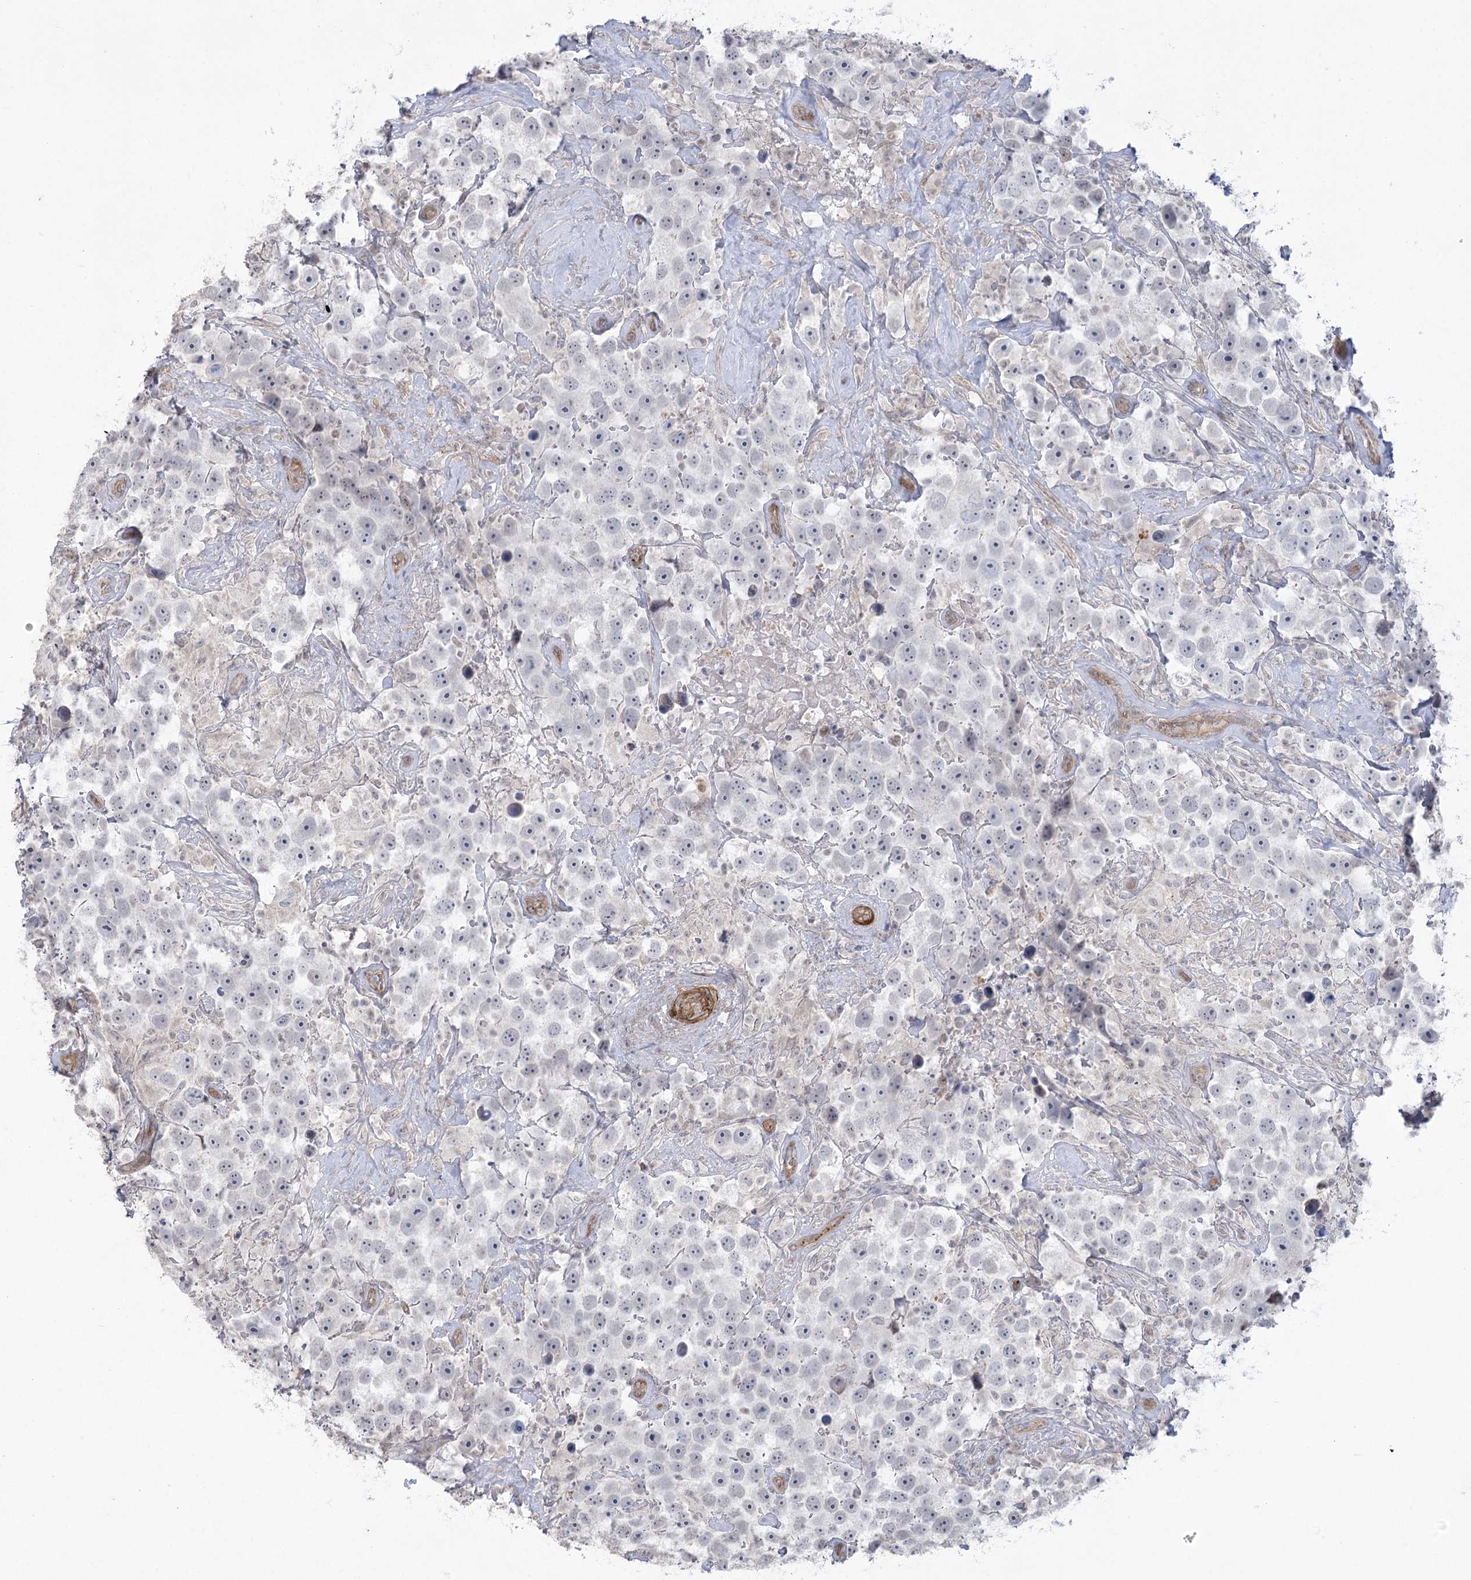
{"staining": {"intensity": "negative", "quantity": "none", "location": "none"}, "tissue": "testis cancer", "cell_type": "Tumor cells", "image_type": "cancer", "snomed": [{"axis": "morphology", "description": "Seminoma, NOS"}, {"axis": "topography", "description": "Testis"}], "caption": "Immunohistochemistry micrograph of neoplastic tissue: testis cancer (seminoma) stained with DAB (3,3'-diaminobenzidine) demonstrates no significant protein staining in tumor cells.", "gene": "AMTN", "patient": {"sex": "male", "age": 49}}